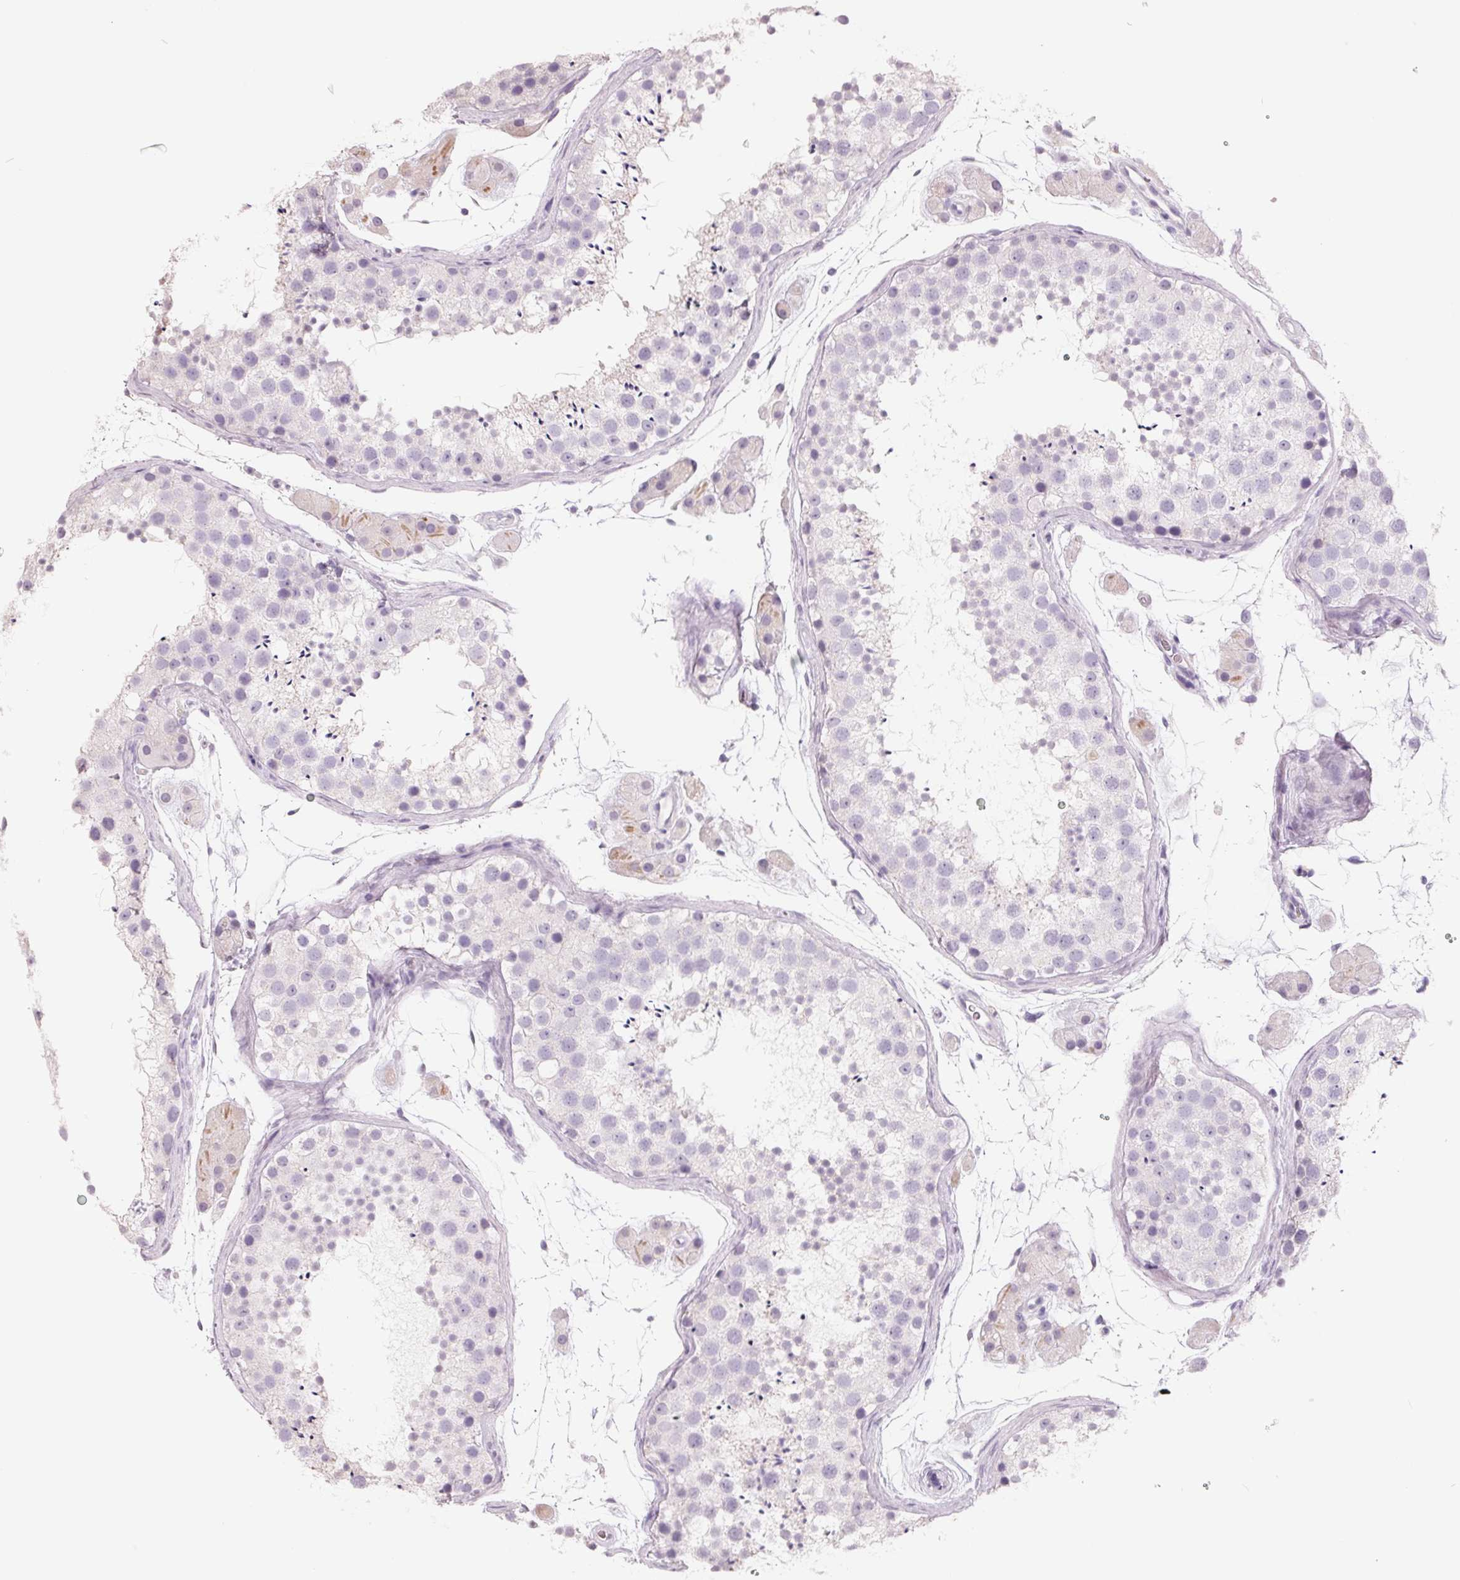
{"staining": {"intensity": "negative", "quantity": "none", "location": "none"}, "tissue": "testis", "cell_type": "Cells in seminiferous ducts", "image_type": "normal", "snomed": [{"axis": "morphology", "description": "Normal tissue, NOS"}, {"axis": "topography", "description": "Testis"}], "caption": "DAB immunohistochemical staining of benign human testis displays no significant expression in cells in seminiferous ducts.", "gene": "FTCD", "patient": {"sex": "male", "age": 41}}